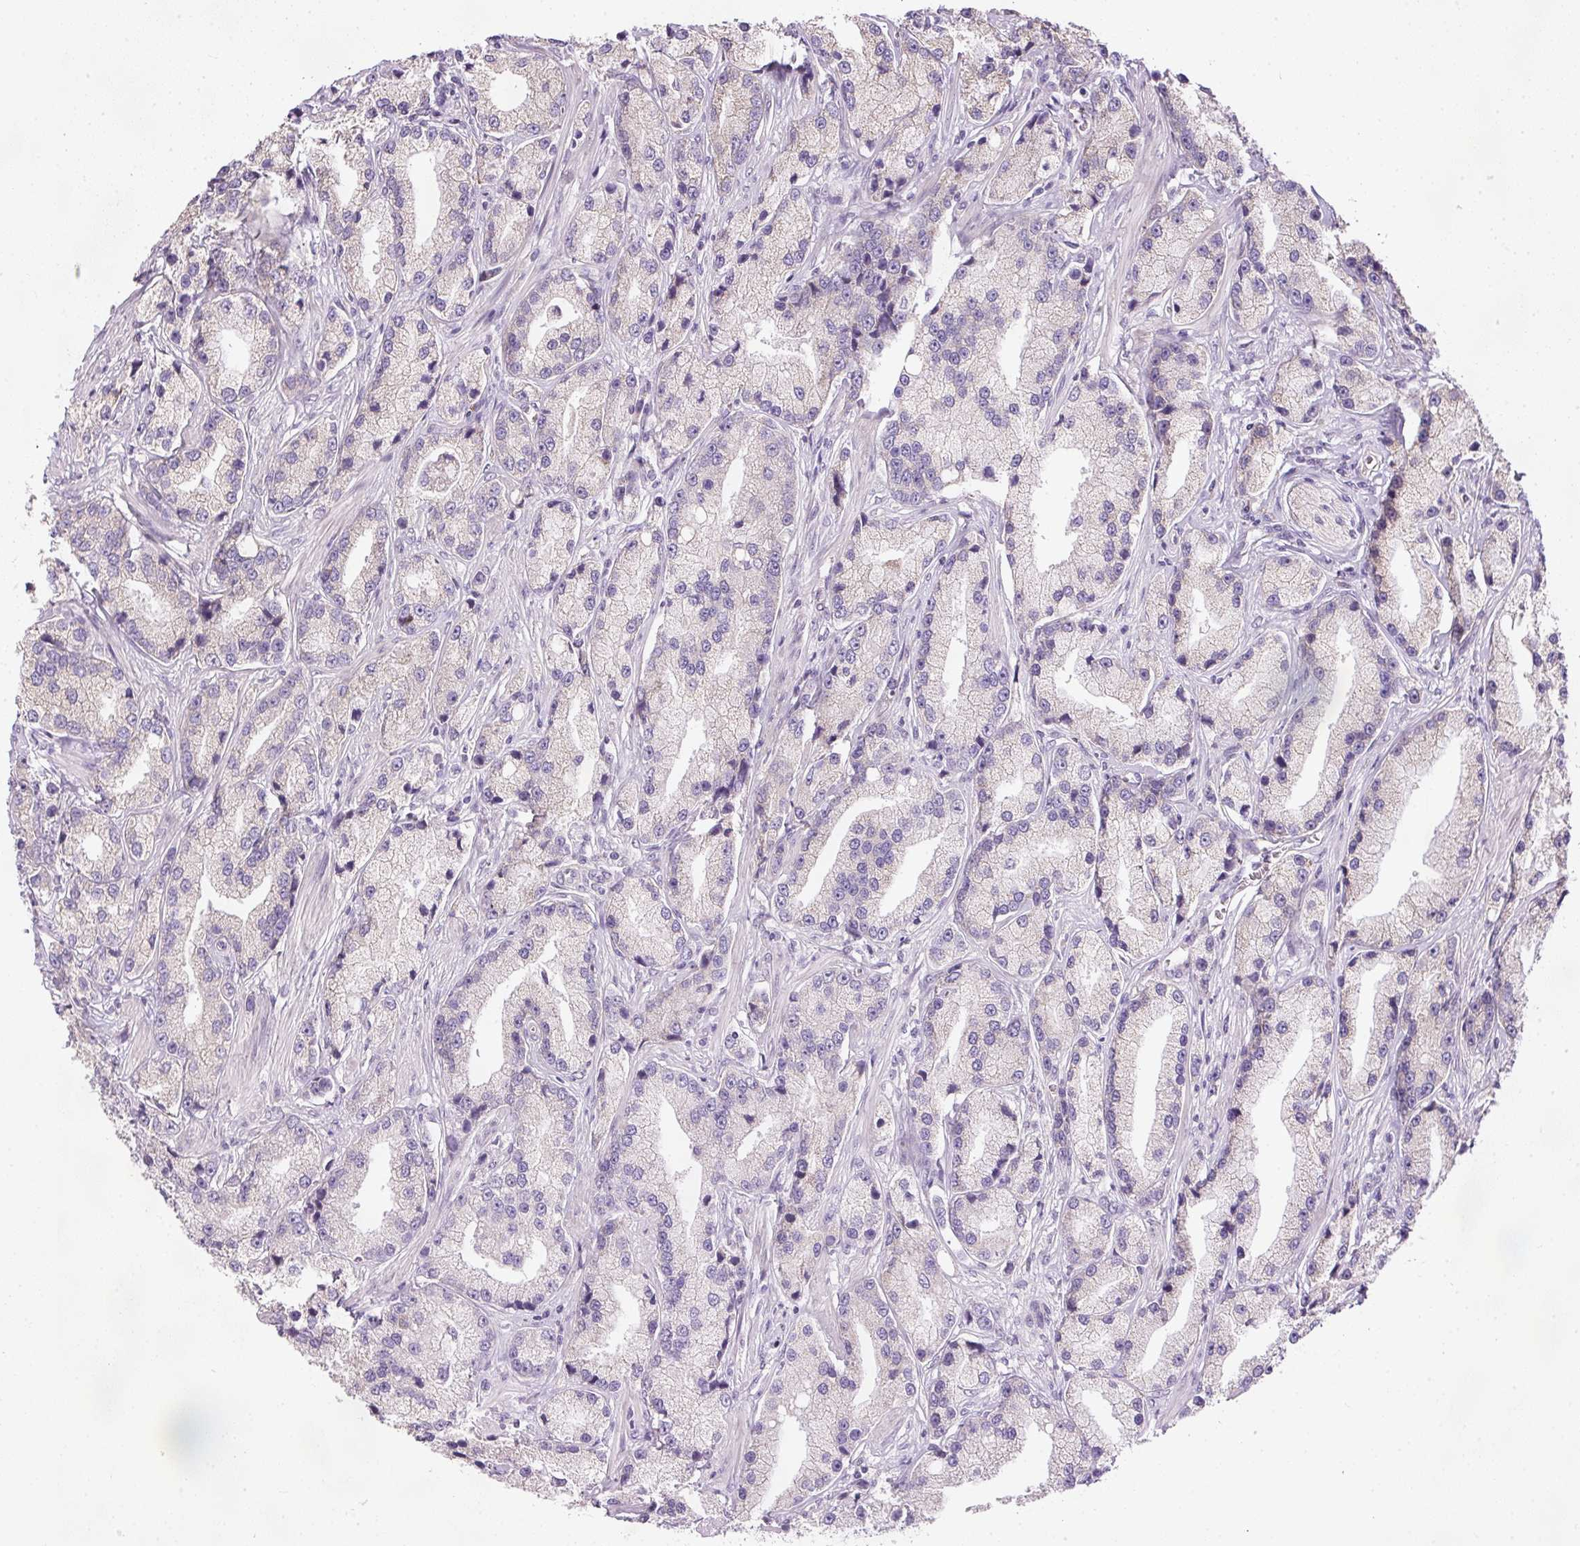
{"staining": {"intensity": "negative", "quantity": "none", "location": "none"}, "tissue": "prostate cancer", "cell_type": "Tumor cells", "image_type": "cancer", "snomed": [{"axis": "morphology", "description": "Adenocarcinoma, High grade"}, {"axis": "topography", "description": "Prostate"}], "caption": "Immunohistochemistry micrograph of neoplastic tissue: human adenocarcinoma (high-grade) (prostate) stained with DAB (3,3'-diaminobenzidine) demonstrates no significant protein positivity in tumor cells. Nuclei are stained in blue.", "gene": "KPNA5", "patient": {"sex": "male", "age": 74}}